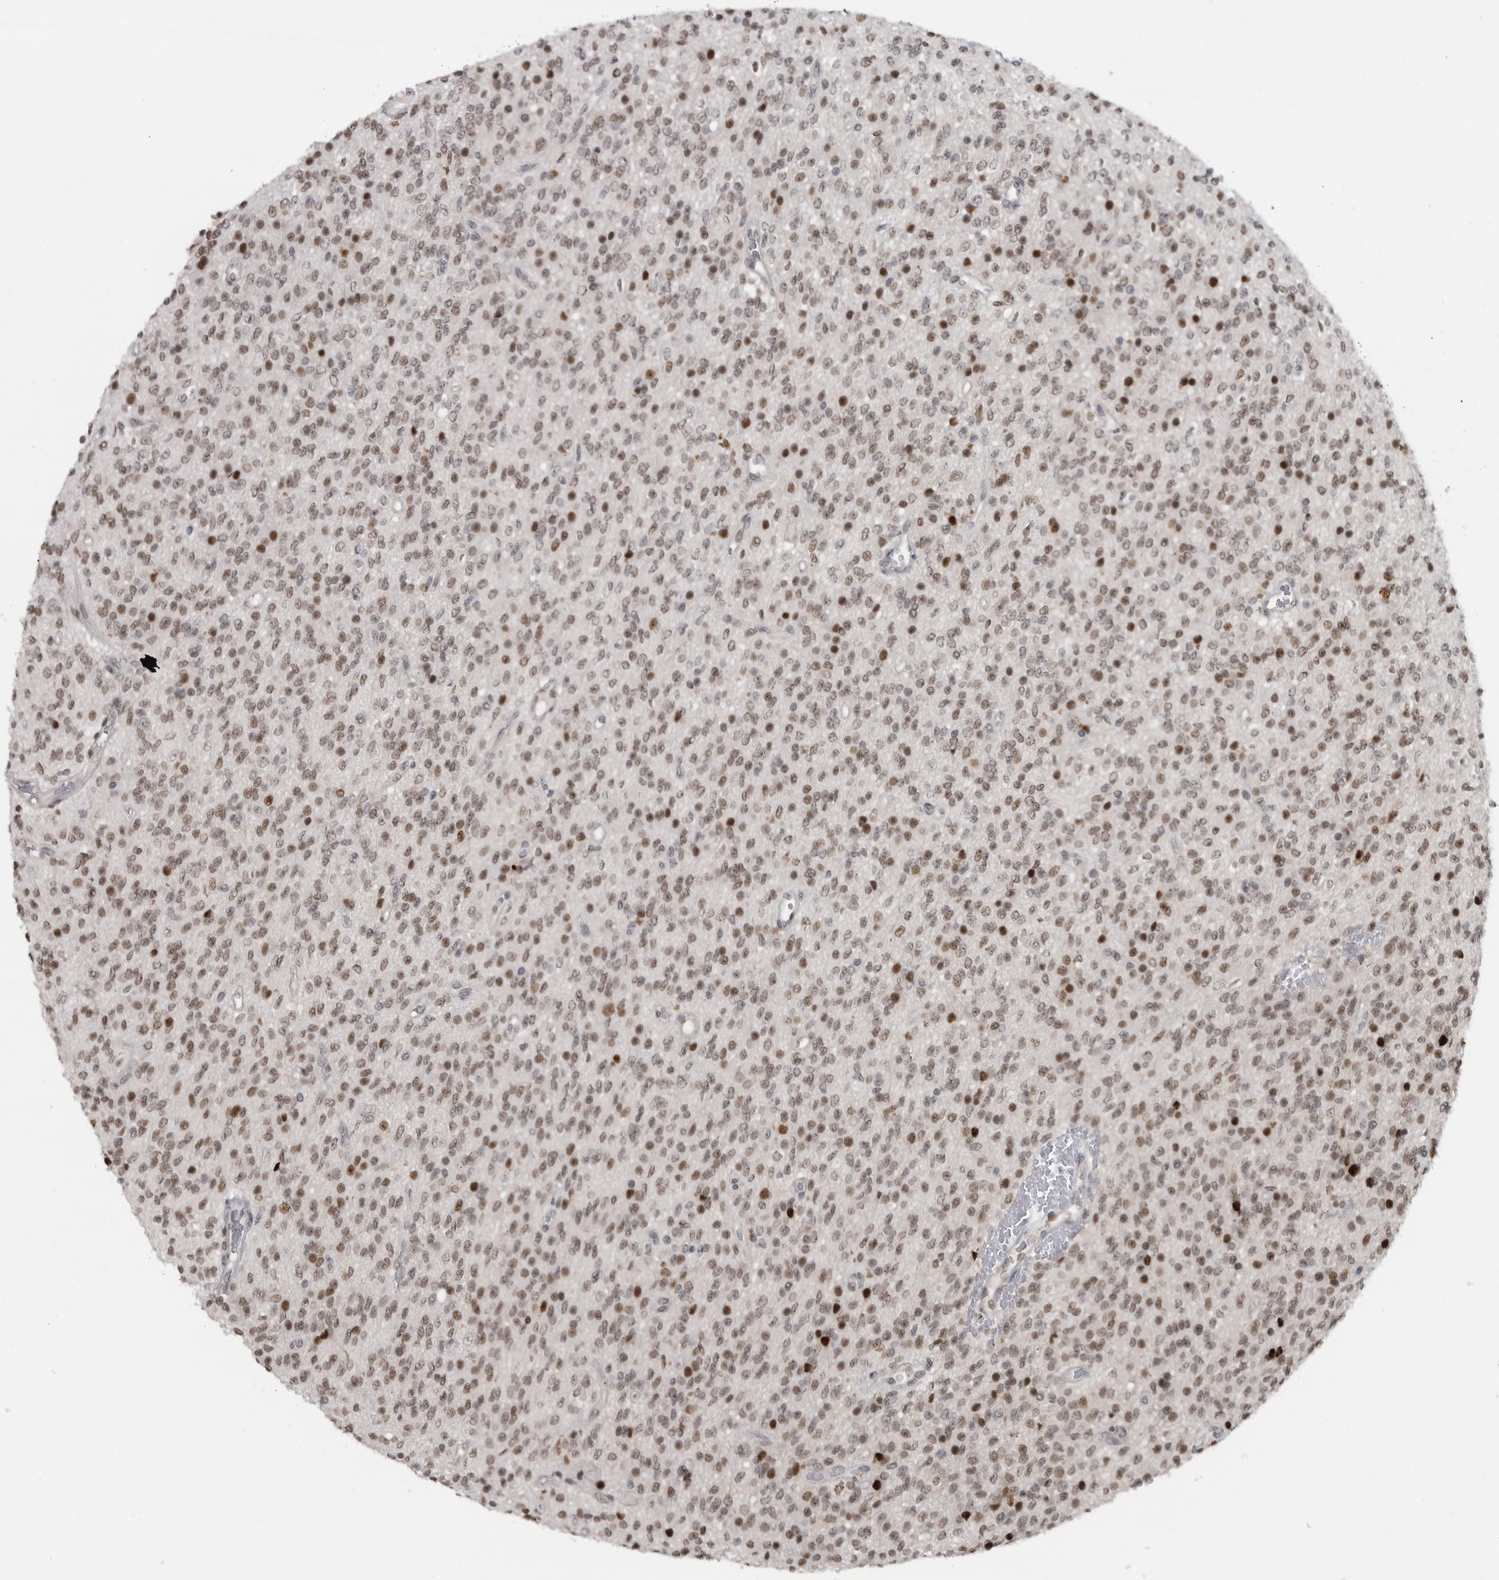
{"staining": {"intensity": "moderate", "quantity": ">75%", "location": "nuclear"}, "tissue": "glioma", "cell_type": "Tumor cells", "image_type": "cancer", "snomed": [{"axis": "morphology", "description": "Glioma, malignant, High grade"}, {"axis": "topography", "description": "Brain"}], "caption": "Moderate nuclear protein staining is identified in about >75% of tumor cells in glioma.", "gene": "C8orf58", "patient": {"sex": "male", "age": 34}}